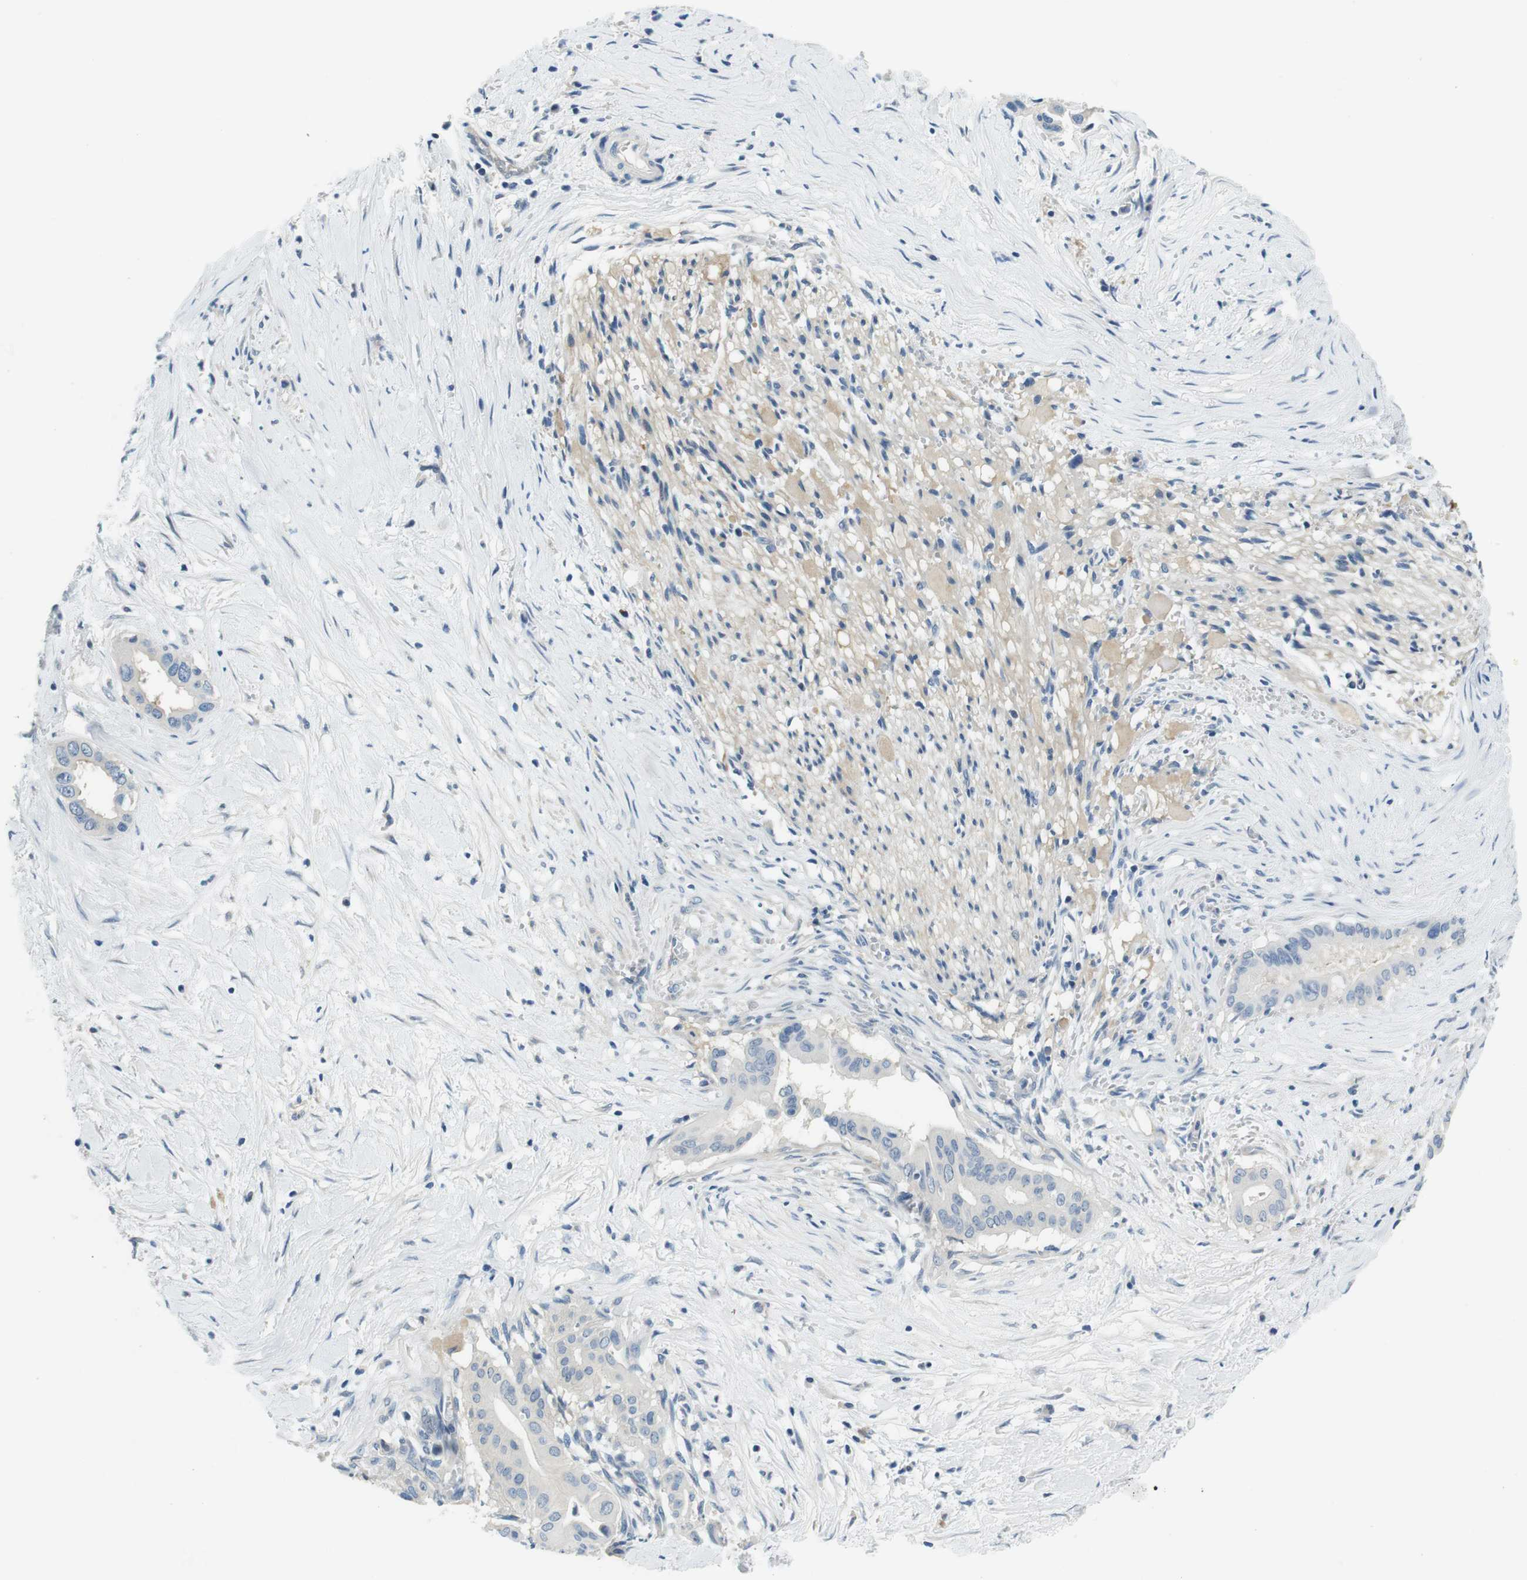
{"staining": {"intensity": "negative", "quantity": "none", "location": "none"}, "tissue": "pancreatic cancer", "cell_type": "Tumor cells", "image_type": "cancer", "snomed": [{"axis": "morphology", "description": "Adenocarcinoma, NOS"}, {"axis": "topography", "description": "Pancreas"}], "caption": "Adenocarcinoma (pancreatic) stained for a protein using IHC demonstrates no positivity tumor cells.", "gene": "KCNJ5", "patient": {"sex": "male", "age": 55}}